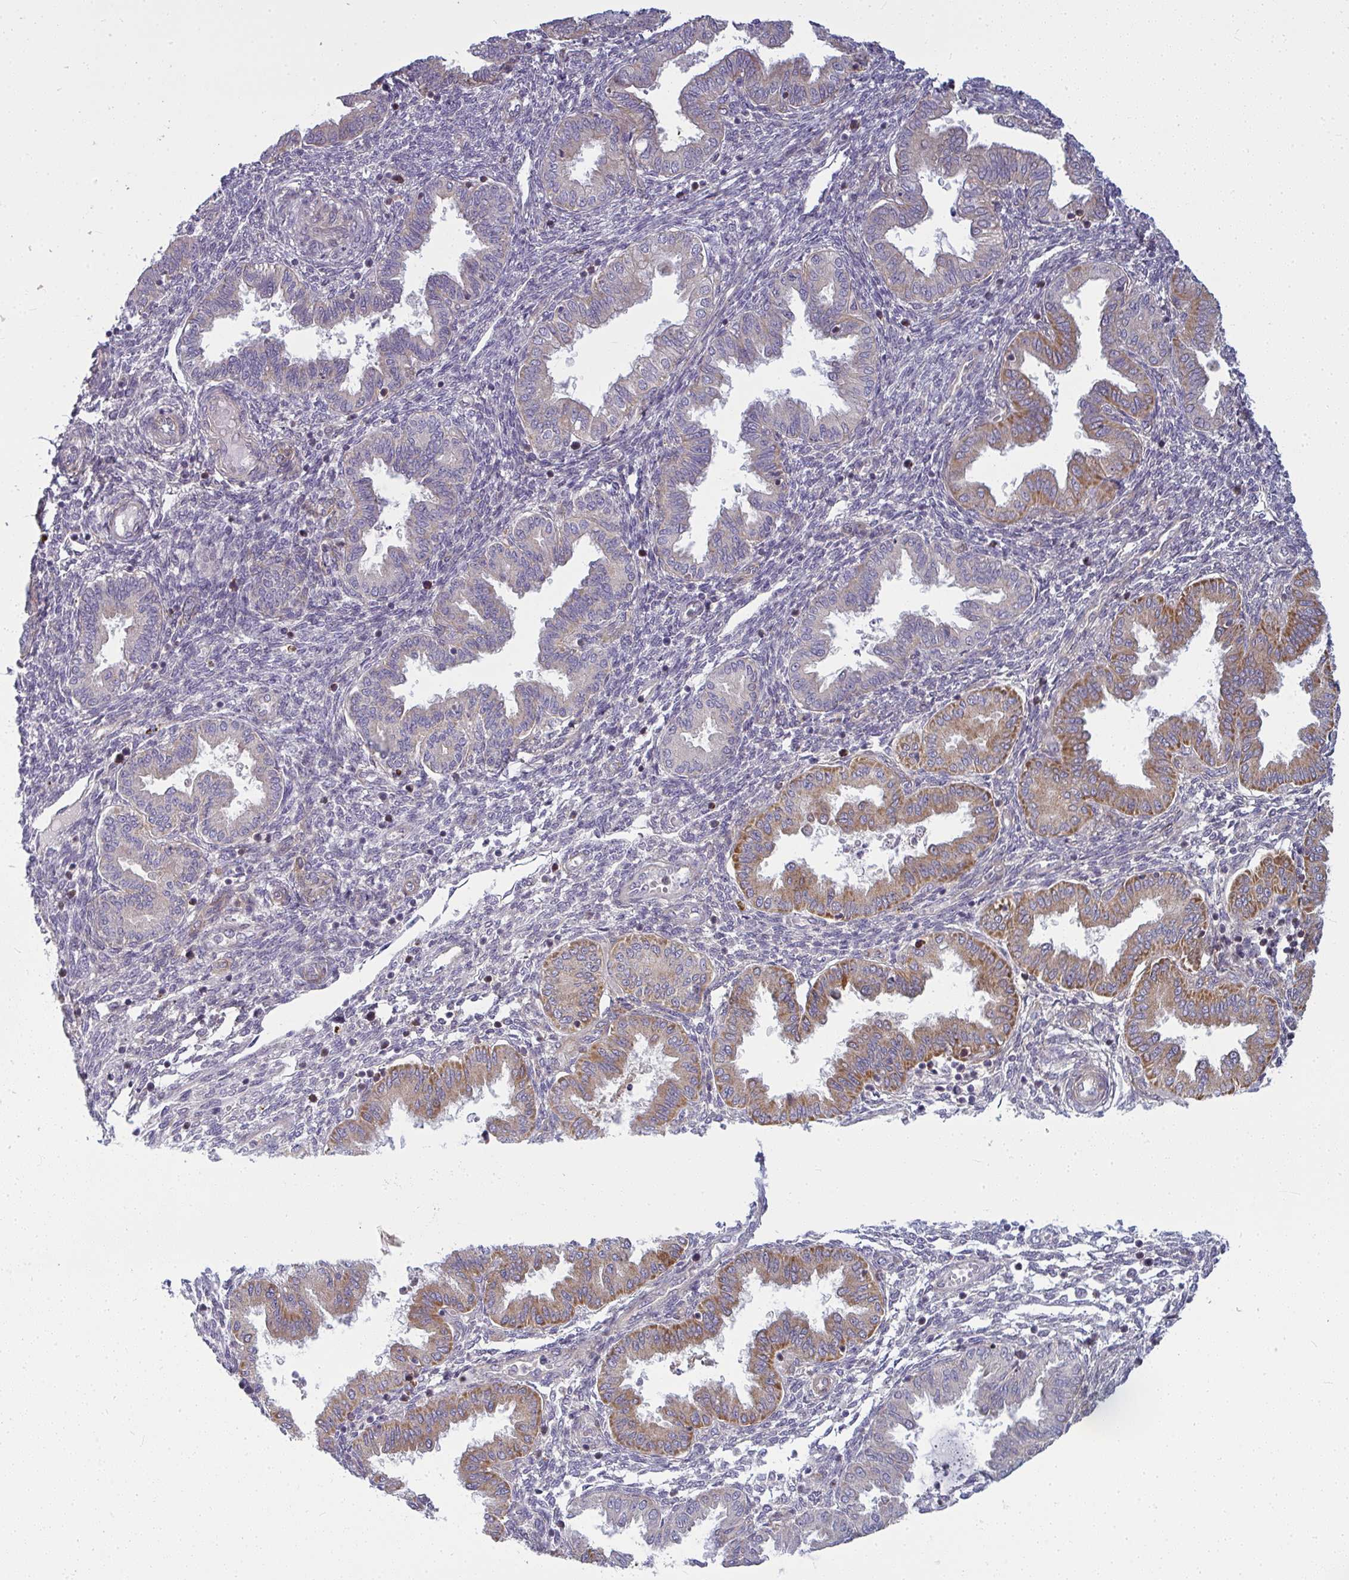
{"staining": {"intensity": "negative", "quantity": "none", "location": "none"}, "tissue": "endometrium", "cell_type": "Cells in endometrial stroma", "image_type": "normal", "snomed": [{"axis": "morphology", "description": "Normal tissue, NOS"}, {"axis": "topography", "description": "Endometrium"}], "caption": "The immunohistochemistry photomicrograph has no significant expression in cells in endometrial stroma of endometrium. Nuclei are stained in blue.", "gene": "IFIT3", "patient": {"sex": "female", "age": 33}}